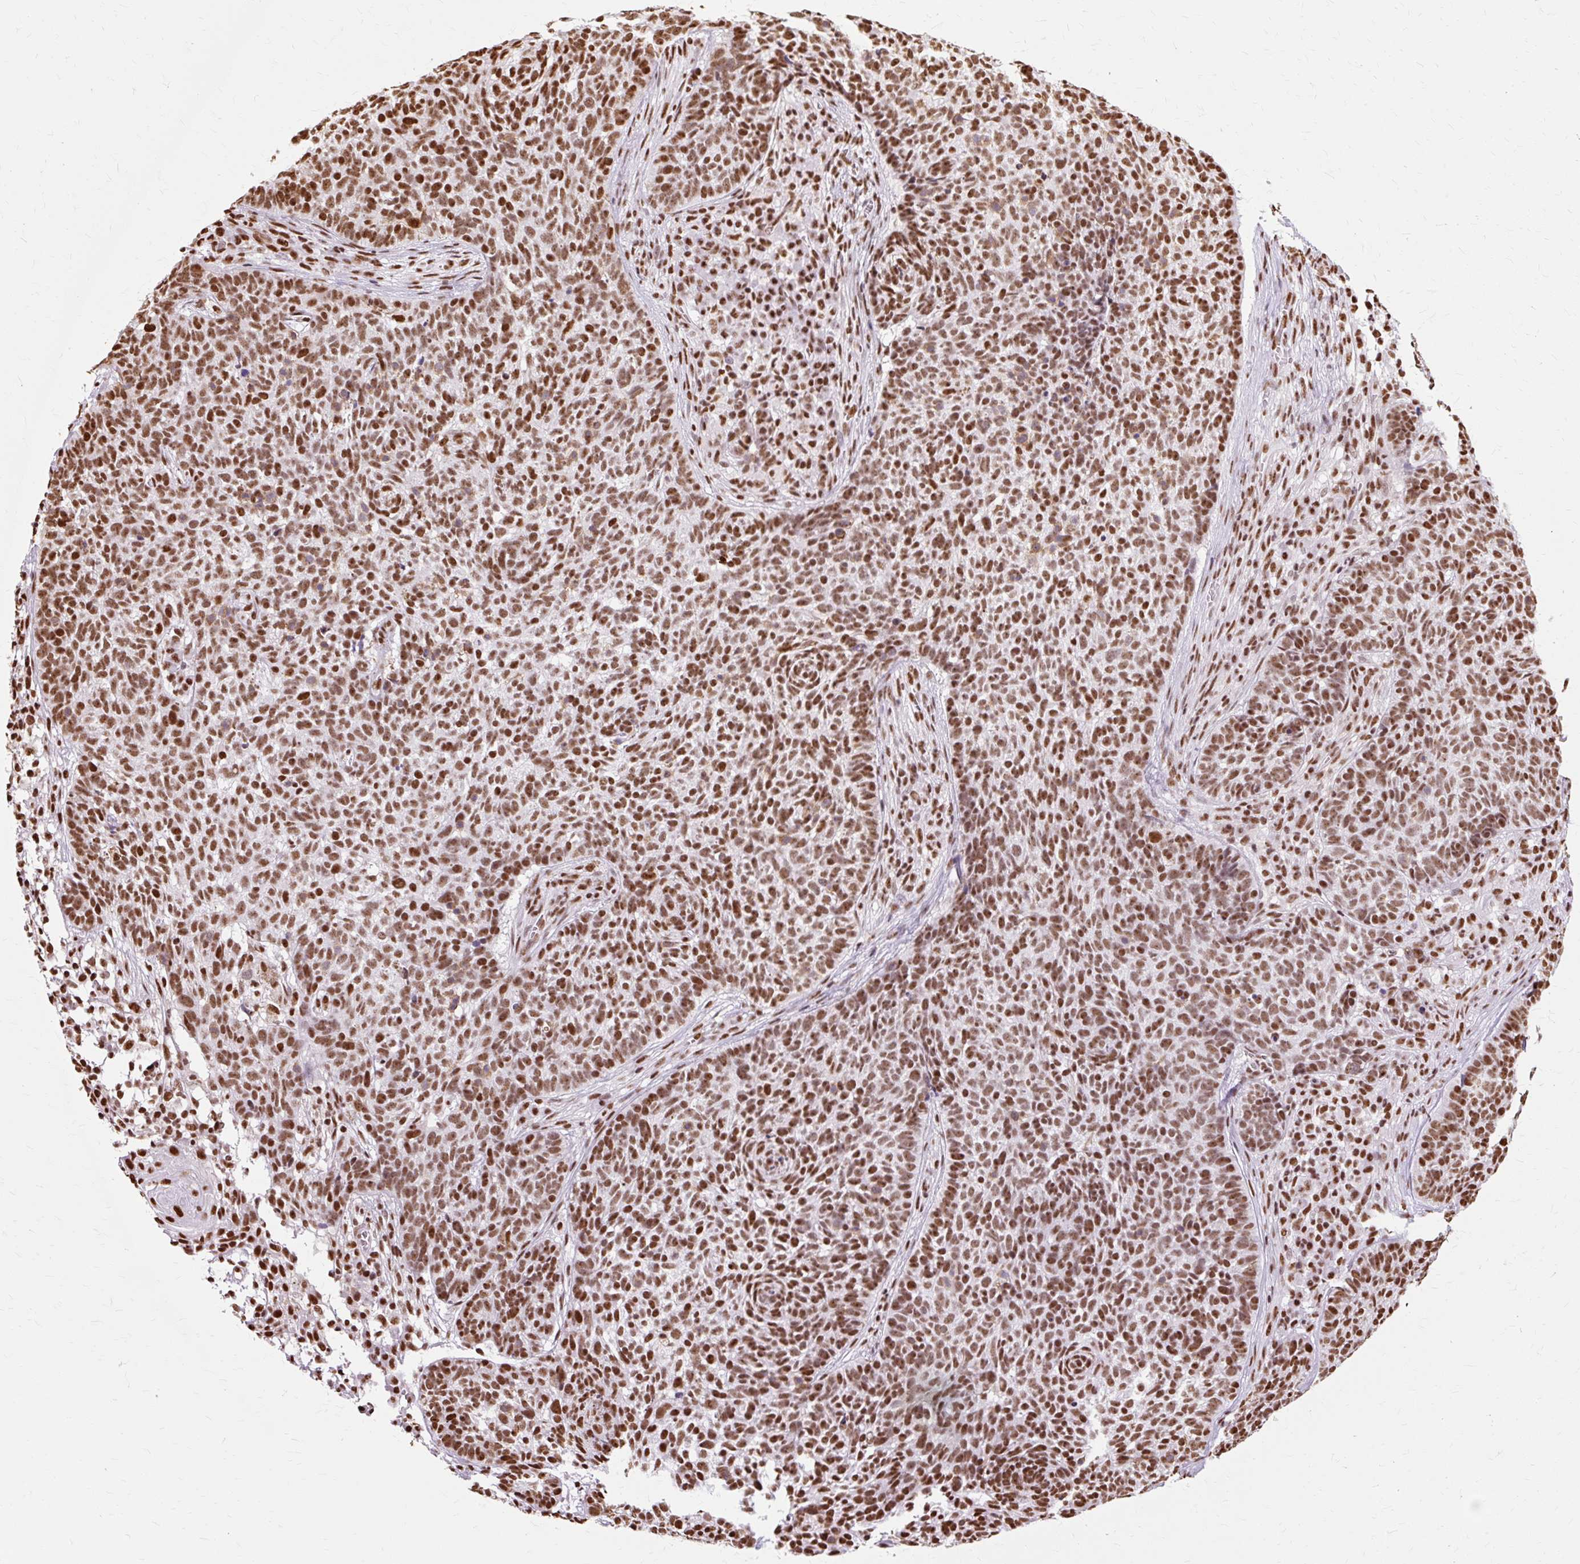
{"staining": {"intensity": "strong", "quantity": ">75%", "location": "nuclear"}, "tissue": "skin cancer", "cell_type": "Tumor cells", "image_type": "cancer", "snomed": [{"axis": "morphology", "description": "Basal cell carcinoma"}, {"axis": "topography", "description": "Skin"}], "caption": "Human skin basal cell carcinoma stained with a brown dye exhibits strong nuclear positive staining in approximately >75% of tumor cells.", "gene": "XRCC6", "patient": {"sex": "male", "age": 85}}